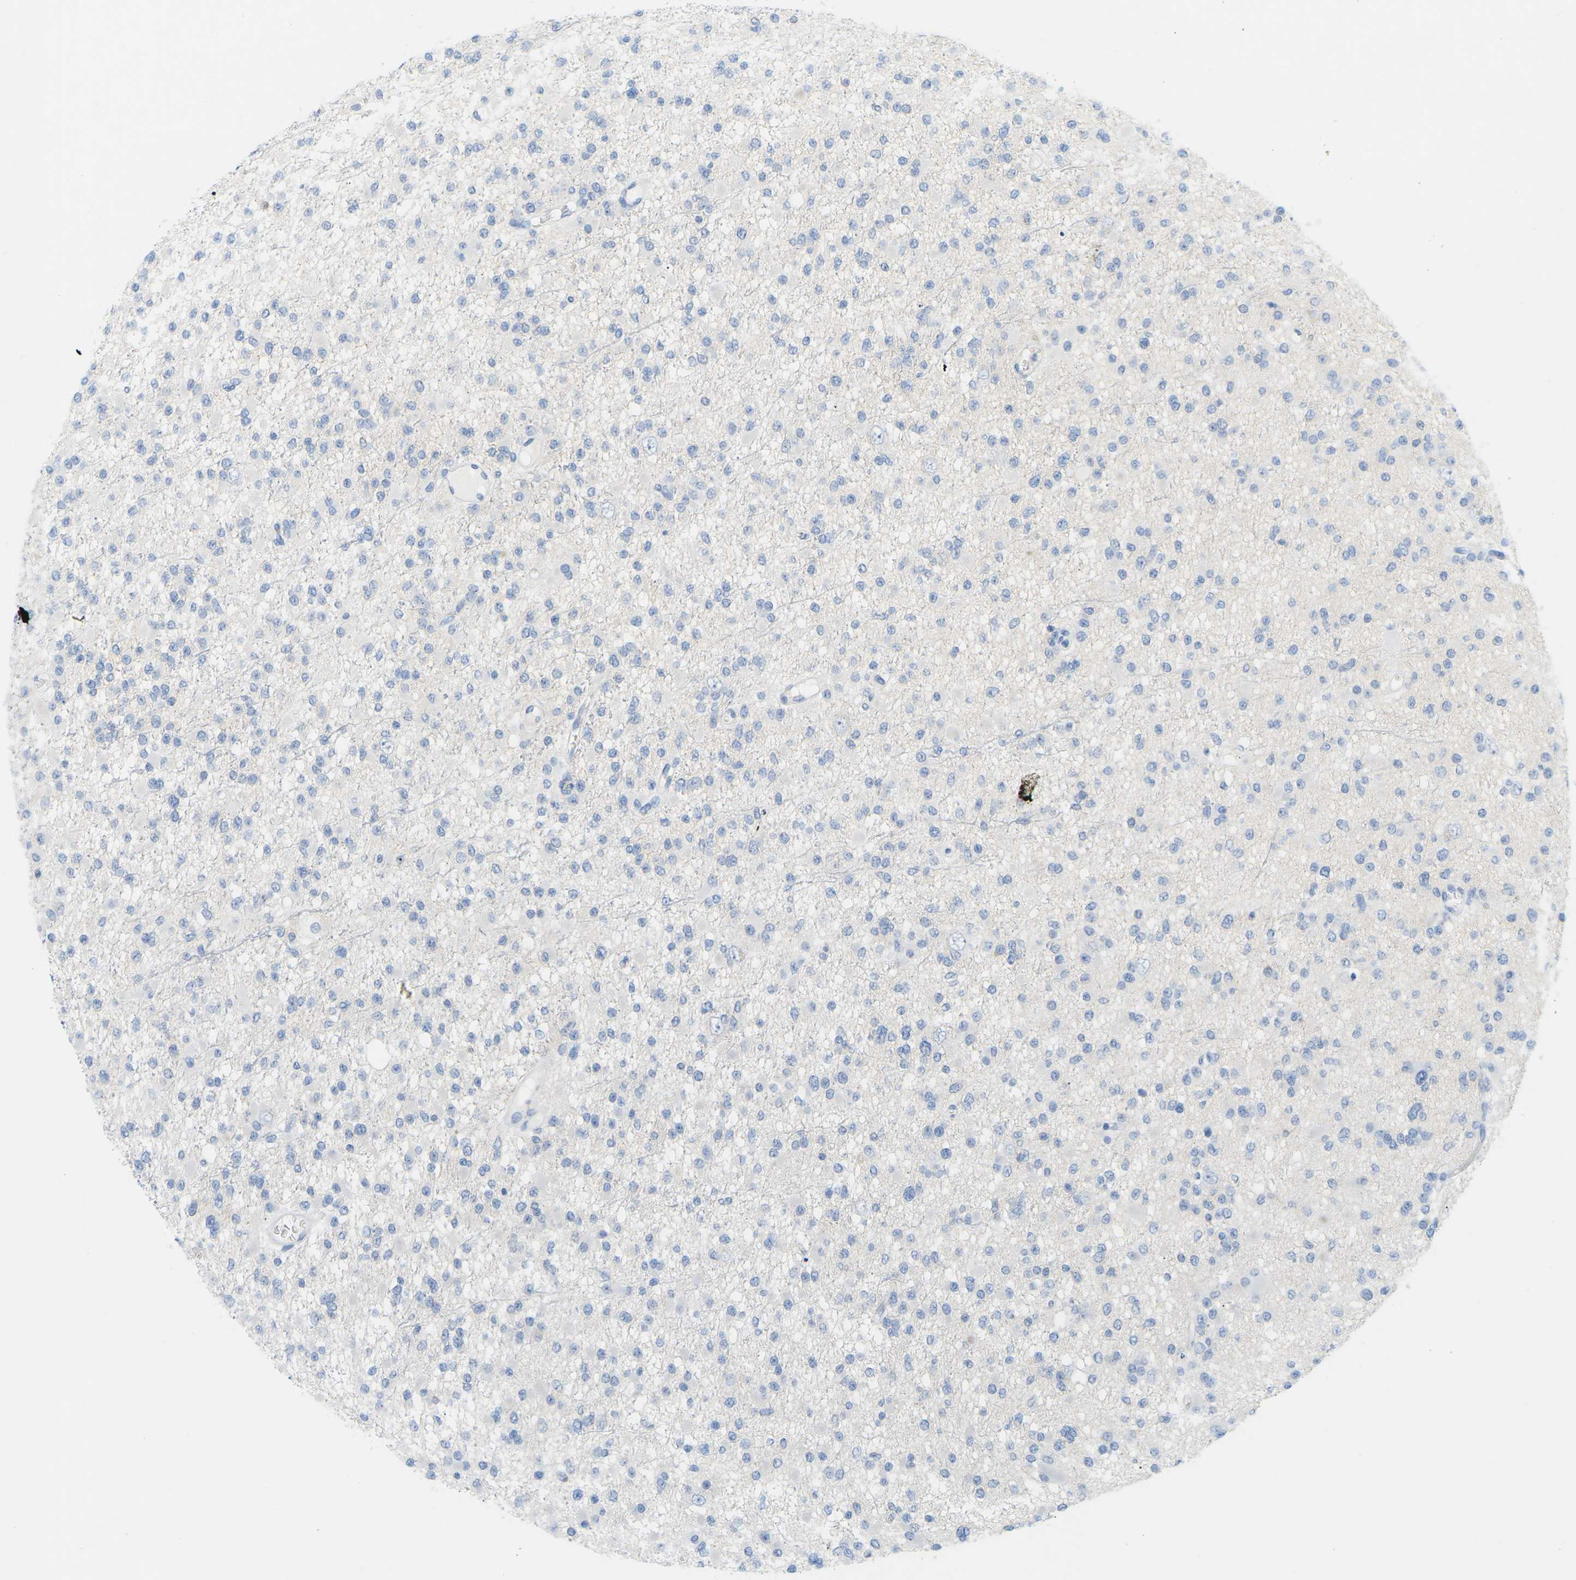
{"staining": {"intensity": "negative", "quantity": "none", "location": "none"}, "tissue": "glioma", "cell_type": "Tumor cells", "image_type": "cancer", "snomed": [{"axis": "morphology", "description": "Glioma, malignant, Low grade"}, {"axis": "topography", "description": "Brain"}], "caption": "Tumor cells show no significant protein positivity in low-grade glioma (malignant). Nuclei are stained in blue.", "gene": "HLTF", "patient": {"sex": "female", "age": 22}}